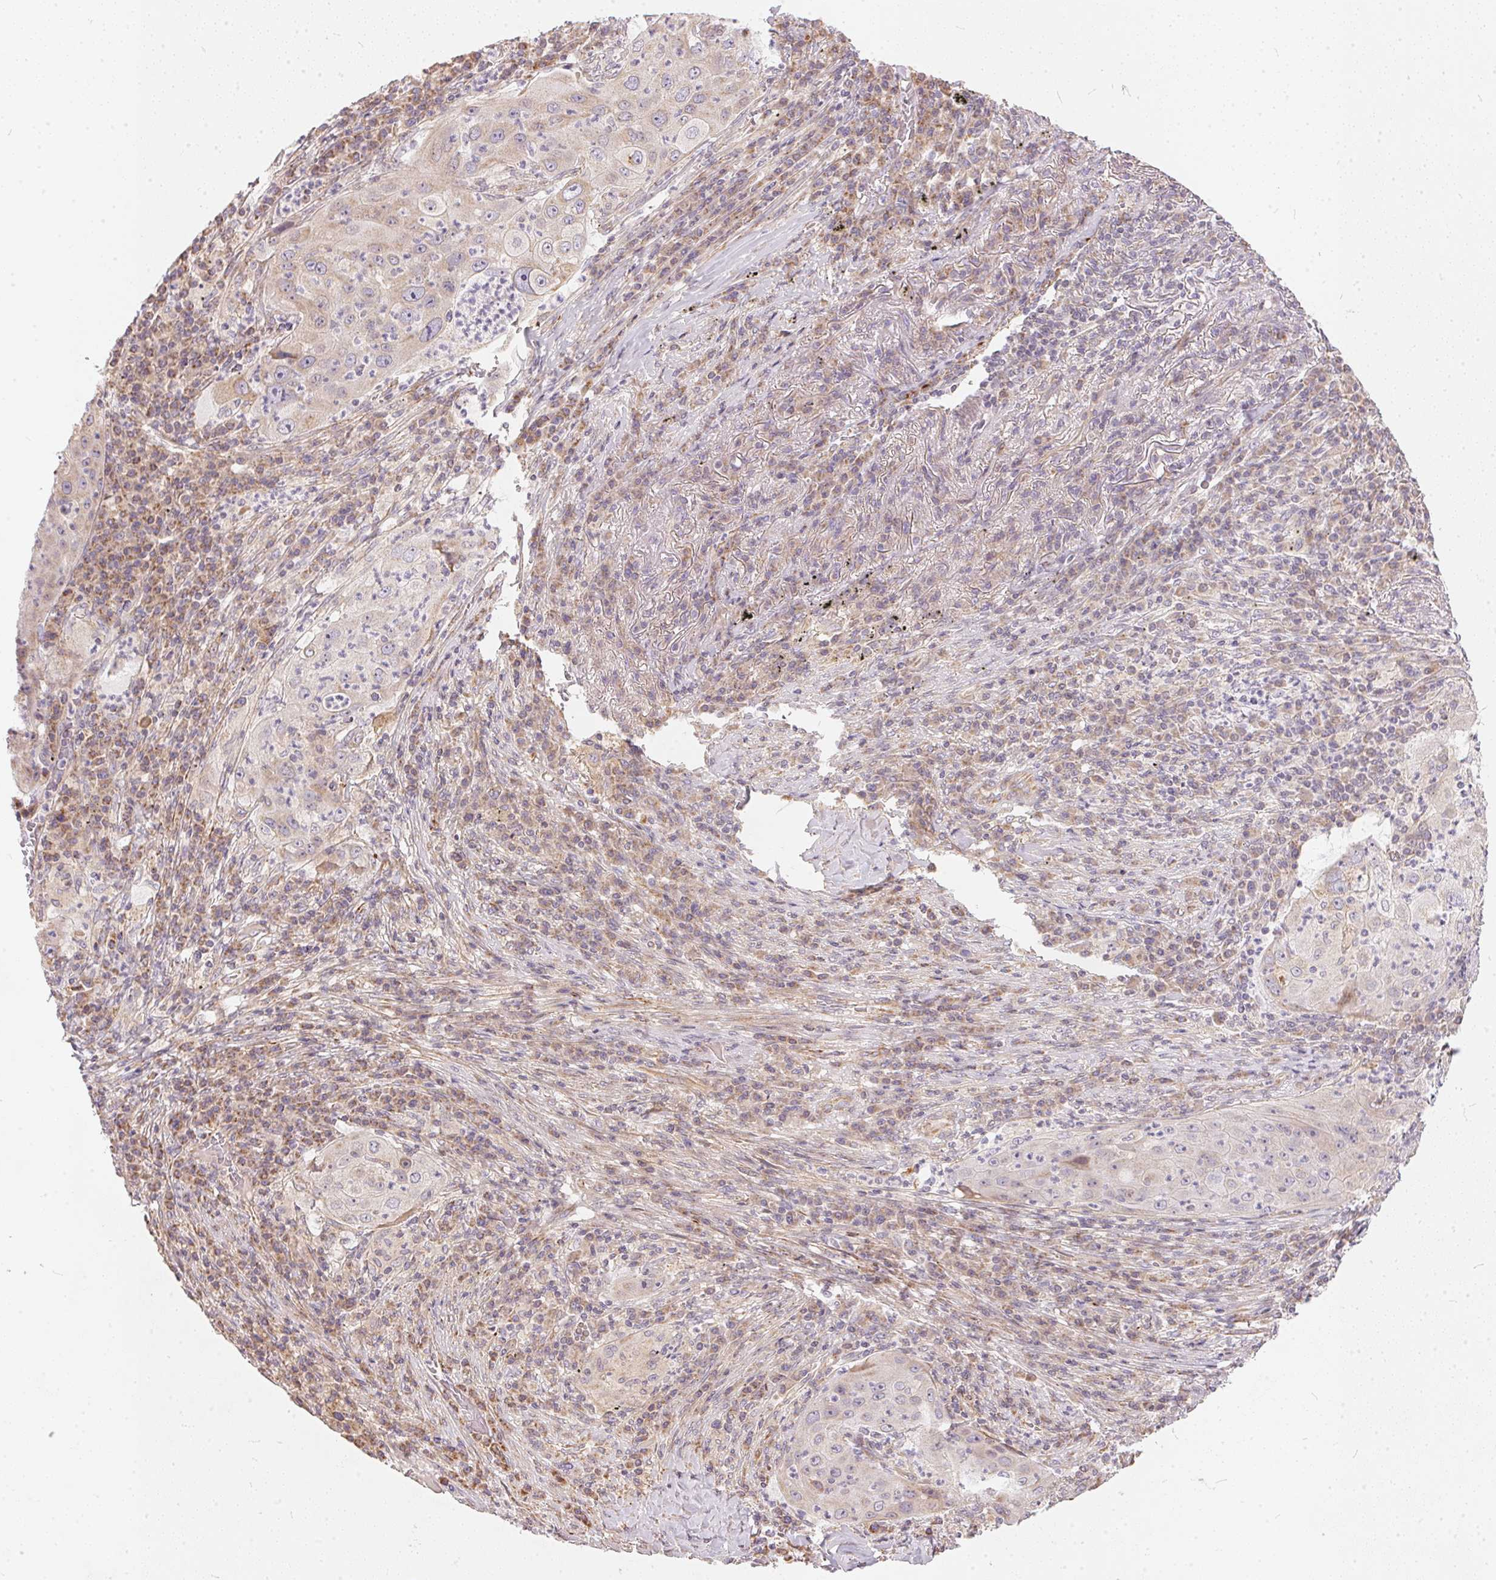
{"staining": {"intensity": "negative", "quantity": "none", "location": "none"}, "tissue": "lung cancer", "cell_type": "Tumor cells", "image_type": "cancer", "snomed": [{"axis": "morphology", "description": "Squamous cell carcinoma, NOS"}, {"axis": "topography", "description": "Lung"}], "caption": "IHC photomicrograph of lung cancer stained for a protein (brown), which exhibits no staining in tumor cells.", "gene": "VWA5B2", "patient": {"sex": "female", "age": 59}}